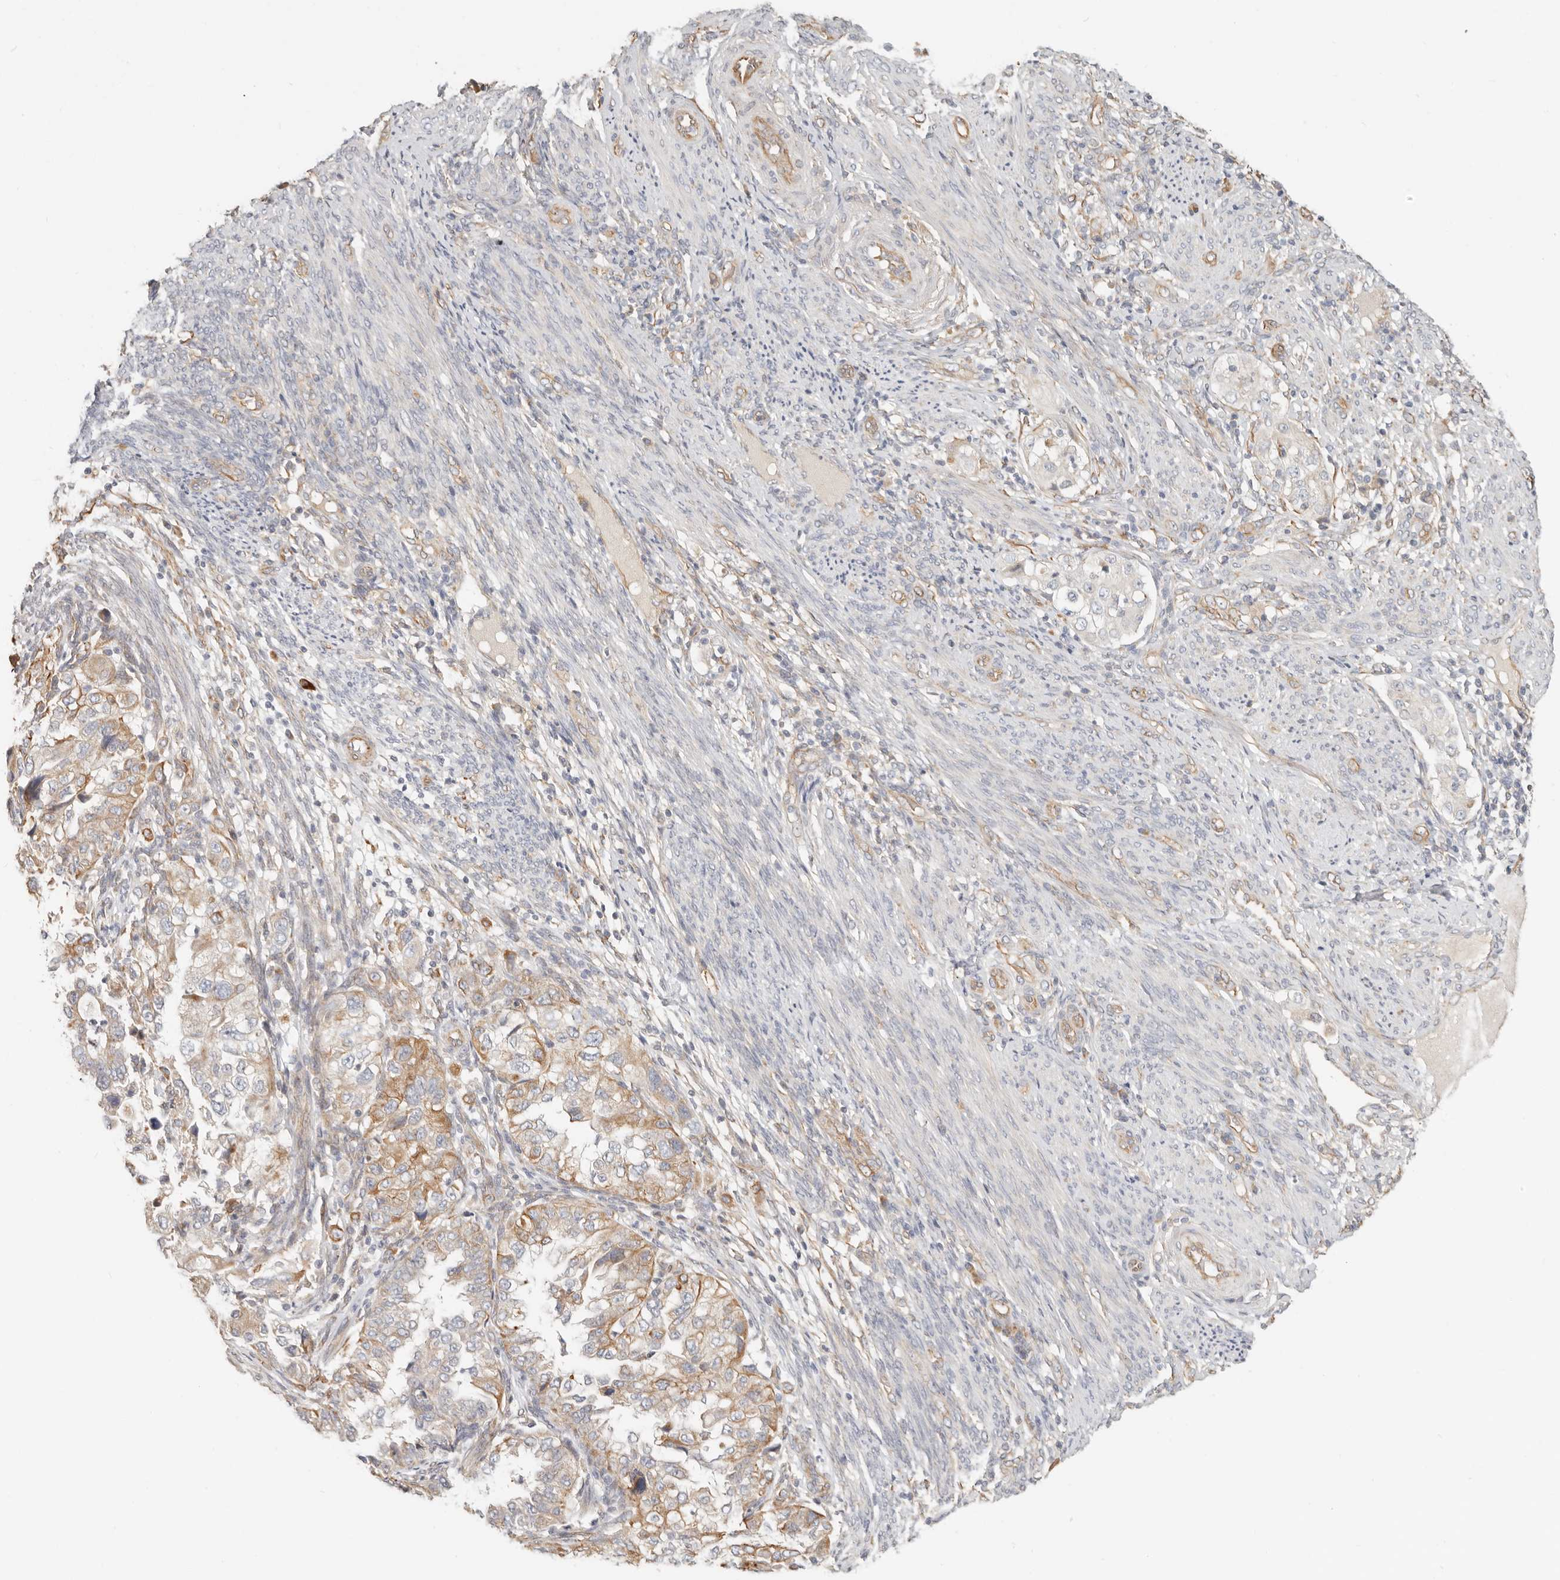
{"staining": {"intensity": "moderate", "quantity": "25%-75%", "location": "cytoplasmic/membranous"}, "tissue": "endometrial cancer", "cell_type": "Tumor cells", "image_type": "cancer", "snomed": [{"axis": "morphology", "description": "Adenocarcinoma, NOS"}, {"axis": "topography", "description": "Endometrium"}], "caption": "A micrograph of human endometrial cancer (adenocarcinoma) stained for a protein shows moderate cytoplasmic/membranous brown staining in tumor cells.", "gene": "SPRING1", "patient": {"sex": "female", "age": 85}}